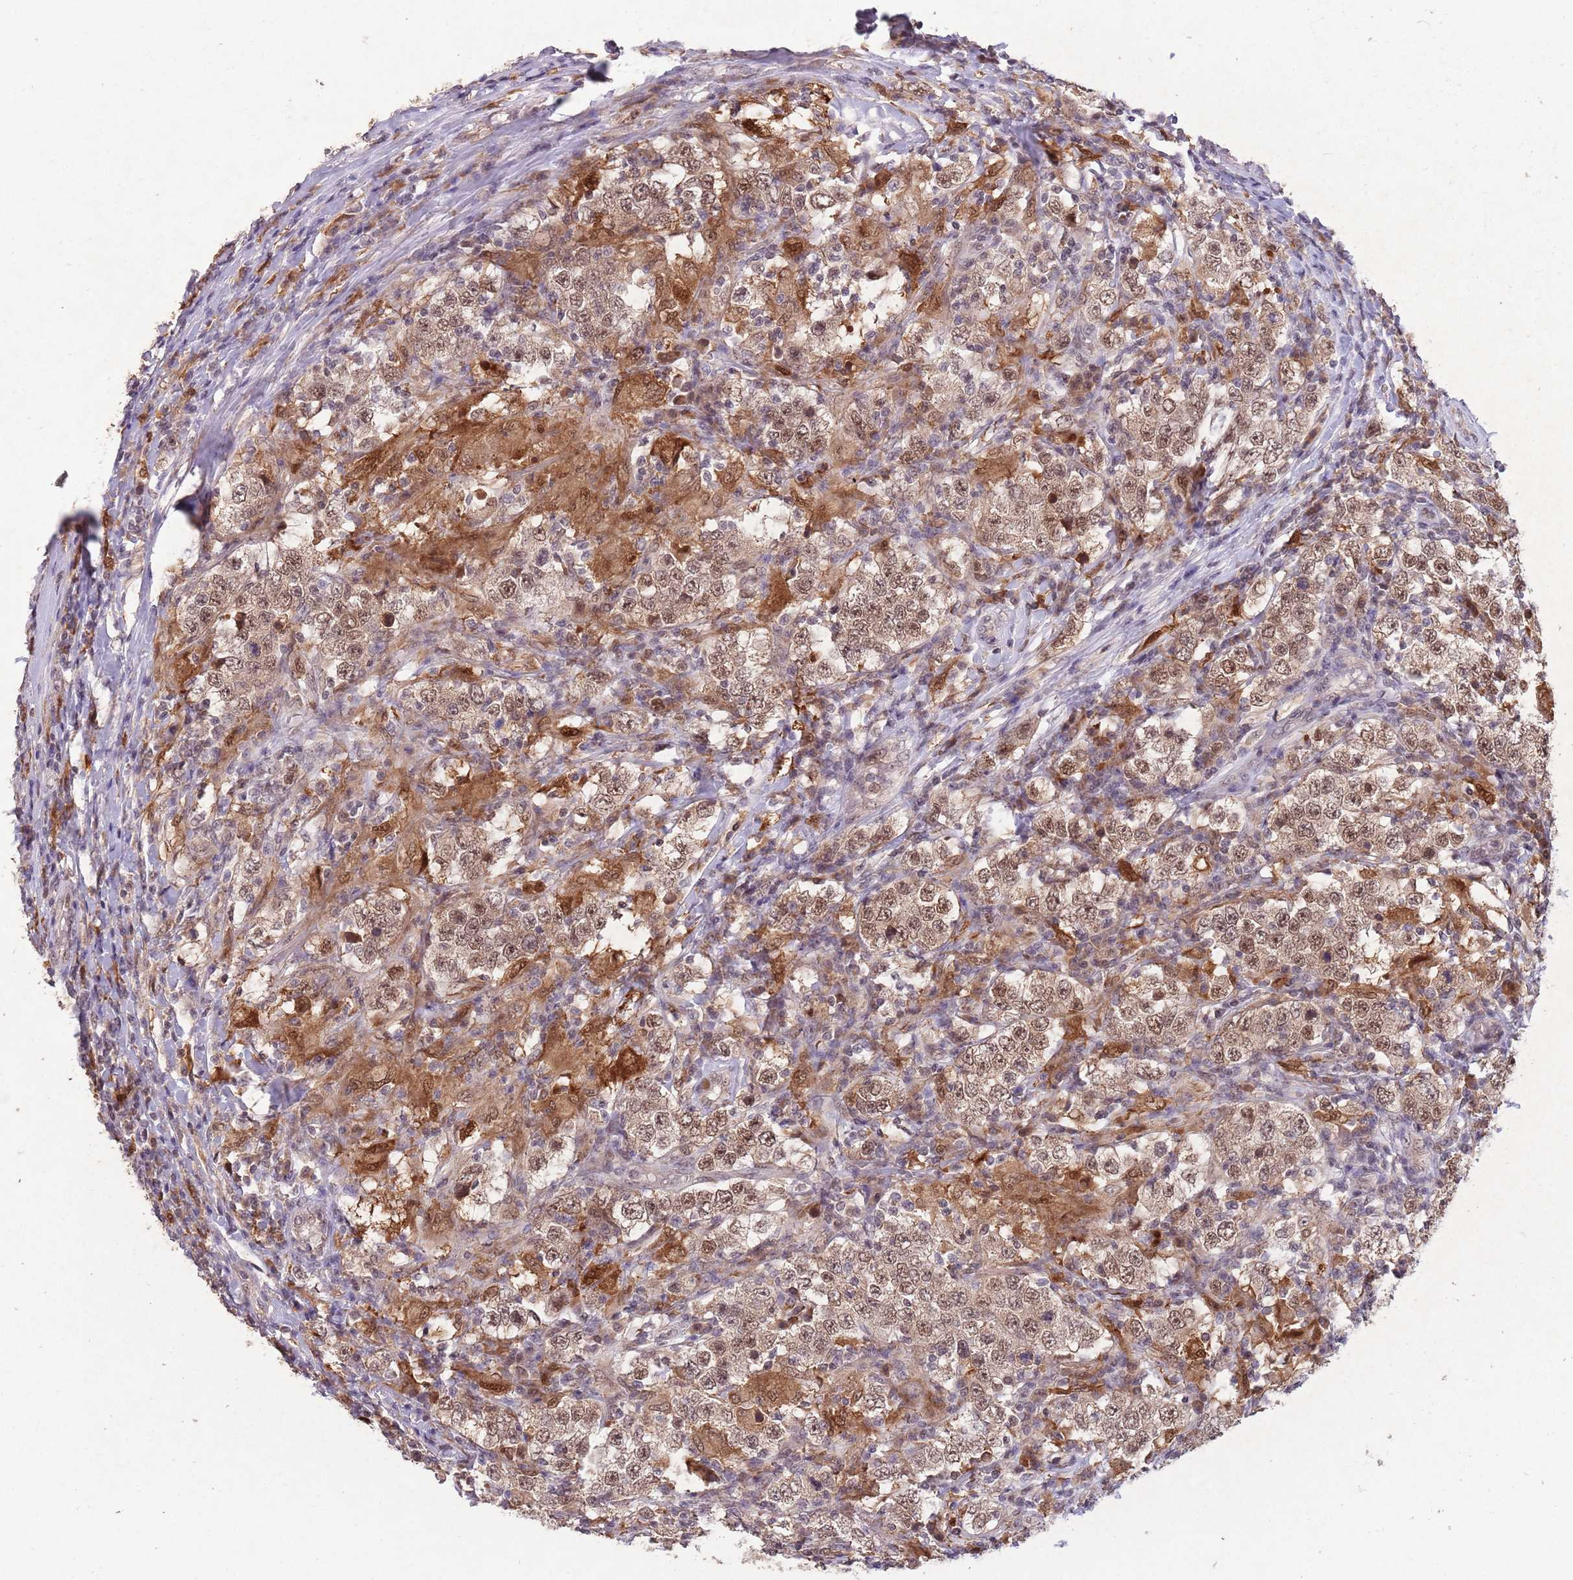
{"staining": {"intensity": "moderate", "quantity": ">75%", "location": "cytoplasmic/membranous,nuclear"}, "tissue": "testis cancer", "cell_type": "Tumor cells", "image_type": "cancer", "snomed": [{"axis": "morphology", "description": "Seminoma, NOS"}, {"axis": "morphology", "description": "Carcinoma, Embryonal, NOS"}, {"axis": "topography", "description": "Testis"}], "caption": "This micrograph demonstrates testis cancer (embryonal carcinoma) stained with IHC to label a protein in brown. The cytoplasmic/membranous and nuclear of tumor cells show moderate positivity for the protein. Nuclei are counter-stained blue.", "gene": "ZNF639", "patient": {"sex": "male", "age": 41}}